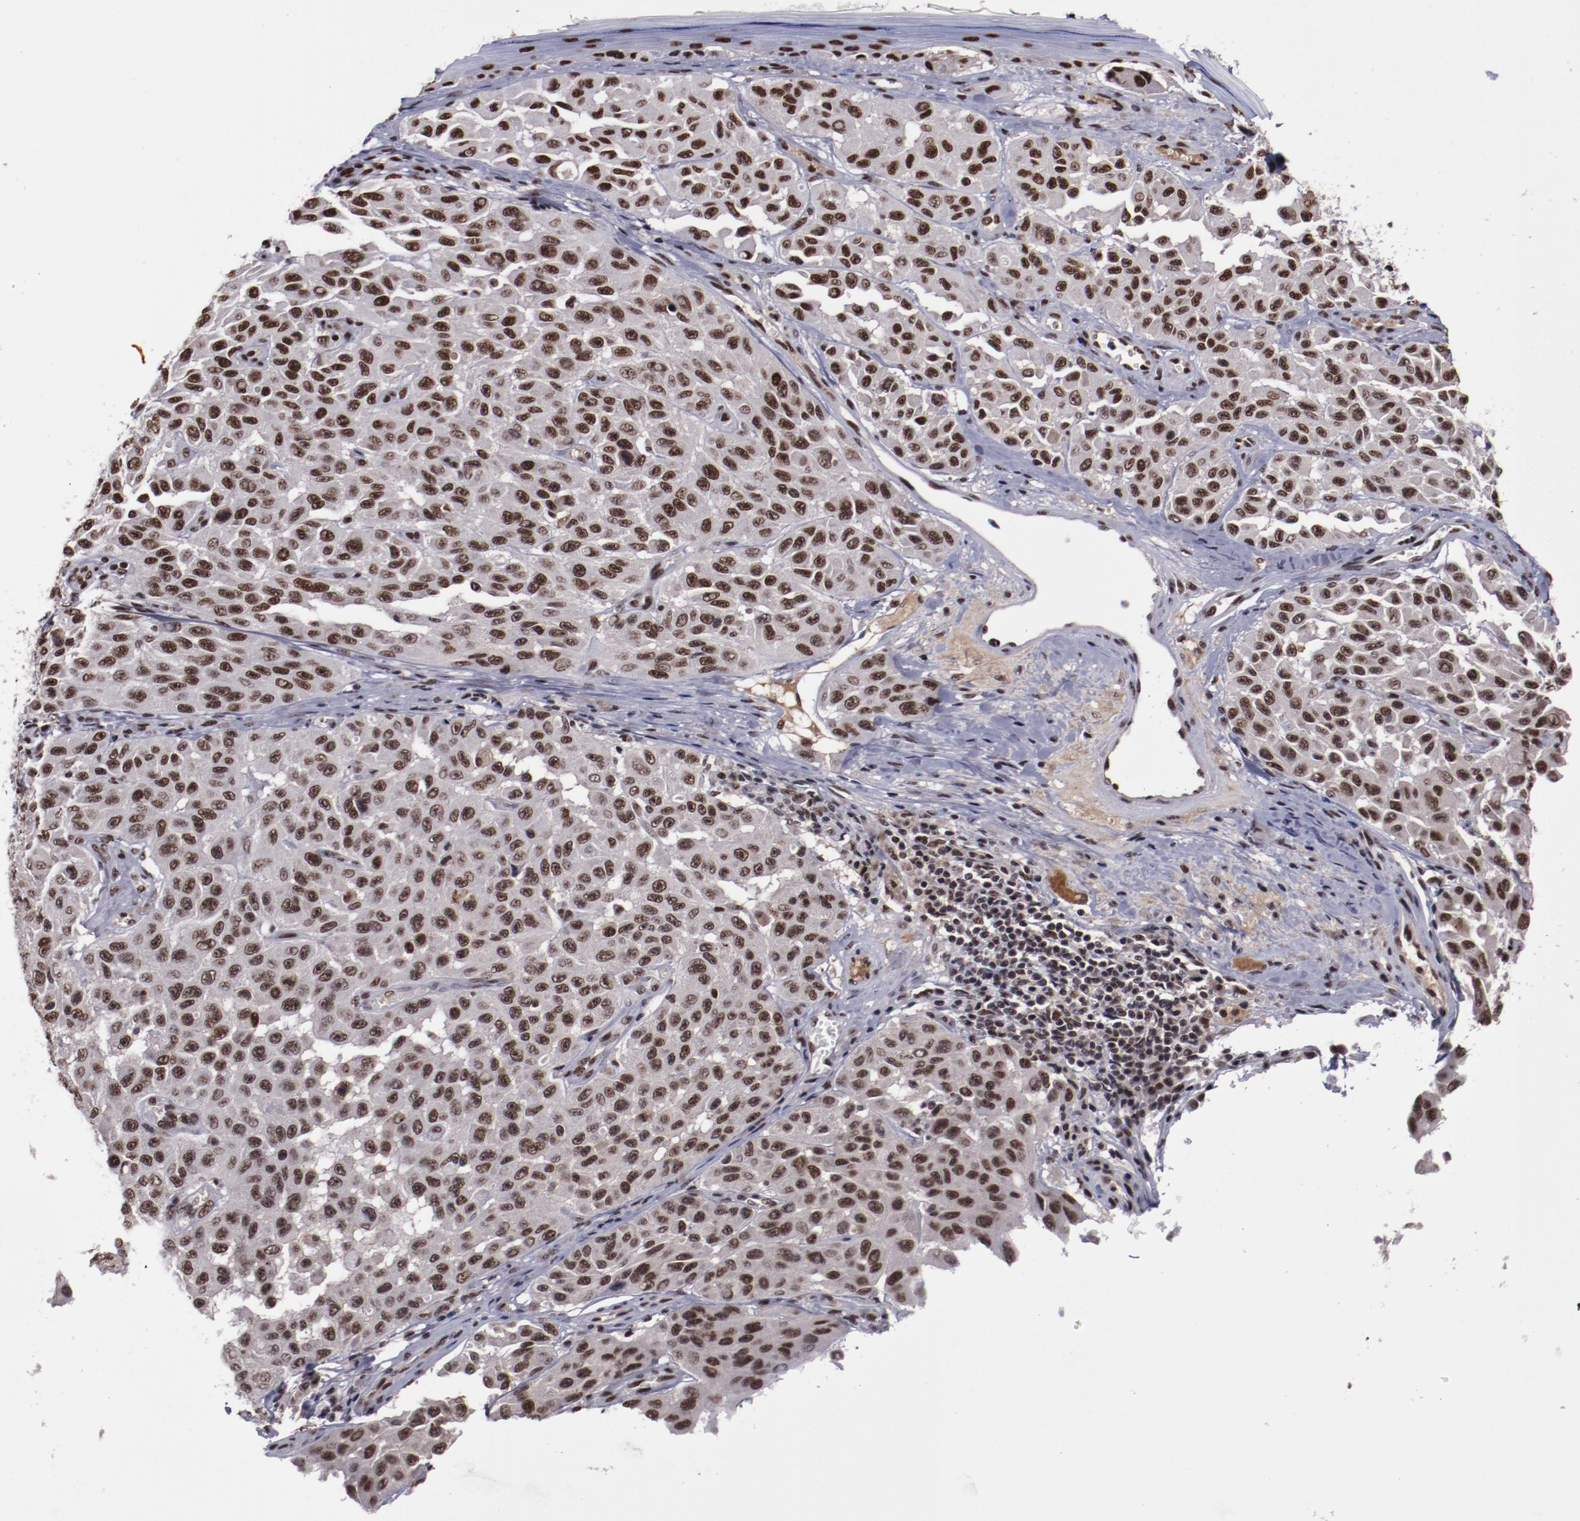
{"staining": {"intensity": "strong", "quantity": ">75%", "location": "nuclear"}, "tissue": "melanoma", "cell_type": "Tumor cells", "image_type": "cancer", "snomed": [{"axis": "morphology", "description": "Malignant melanoma, NOS"}, {"axis": "topography", "description": "Skin"}], "caption": "Protein analysis of melanoma tissue reveals strong nuclear expression in about >75% of tumor cells.", "gene": "ERH", "patient": {"sex": "male", "age": 30}}